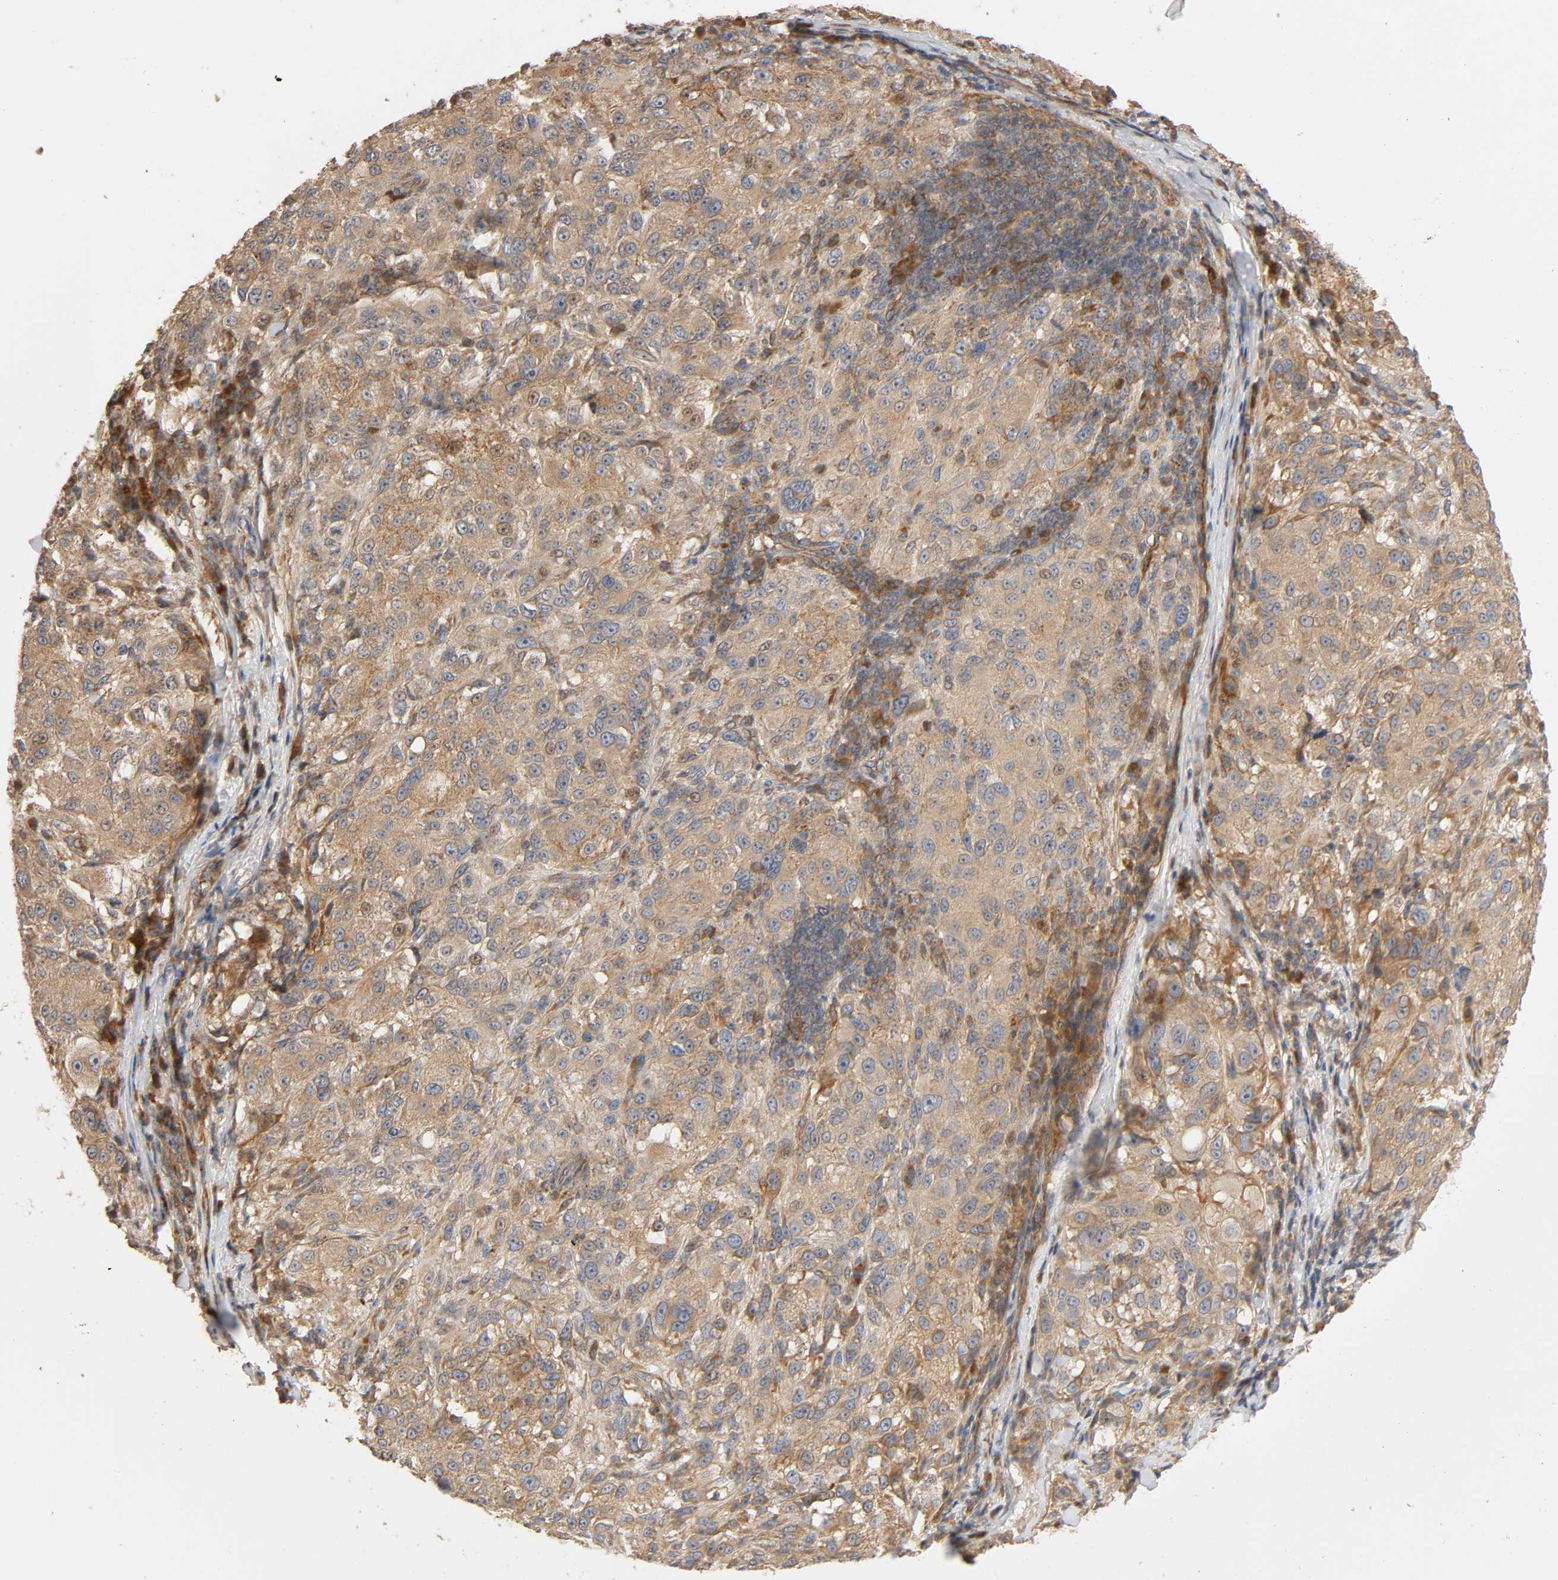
{"staining": {"intensity": "weak", "quantity": ">75%", "location": "cytoplasmic/membranous"}, "tissue": "melanoma", "cell_type": "Tumor cells", "image_type": "cancer", "snomed": [{"axis": "morphology", "description": "Necrosis, NOS"}, {"axis": "morphology", "description": "Malignant melanoma, NOS"}, {"axis": "topography", "description": "Skin"}], "caption": "Protein analysis of melanoma tissue shows weak cytoplasmic/membranous staining in about >75% of tumor cells.", "gene": "SGSM1", "patient": {"sex": "female", "age": 87}}